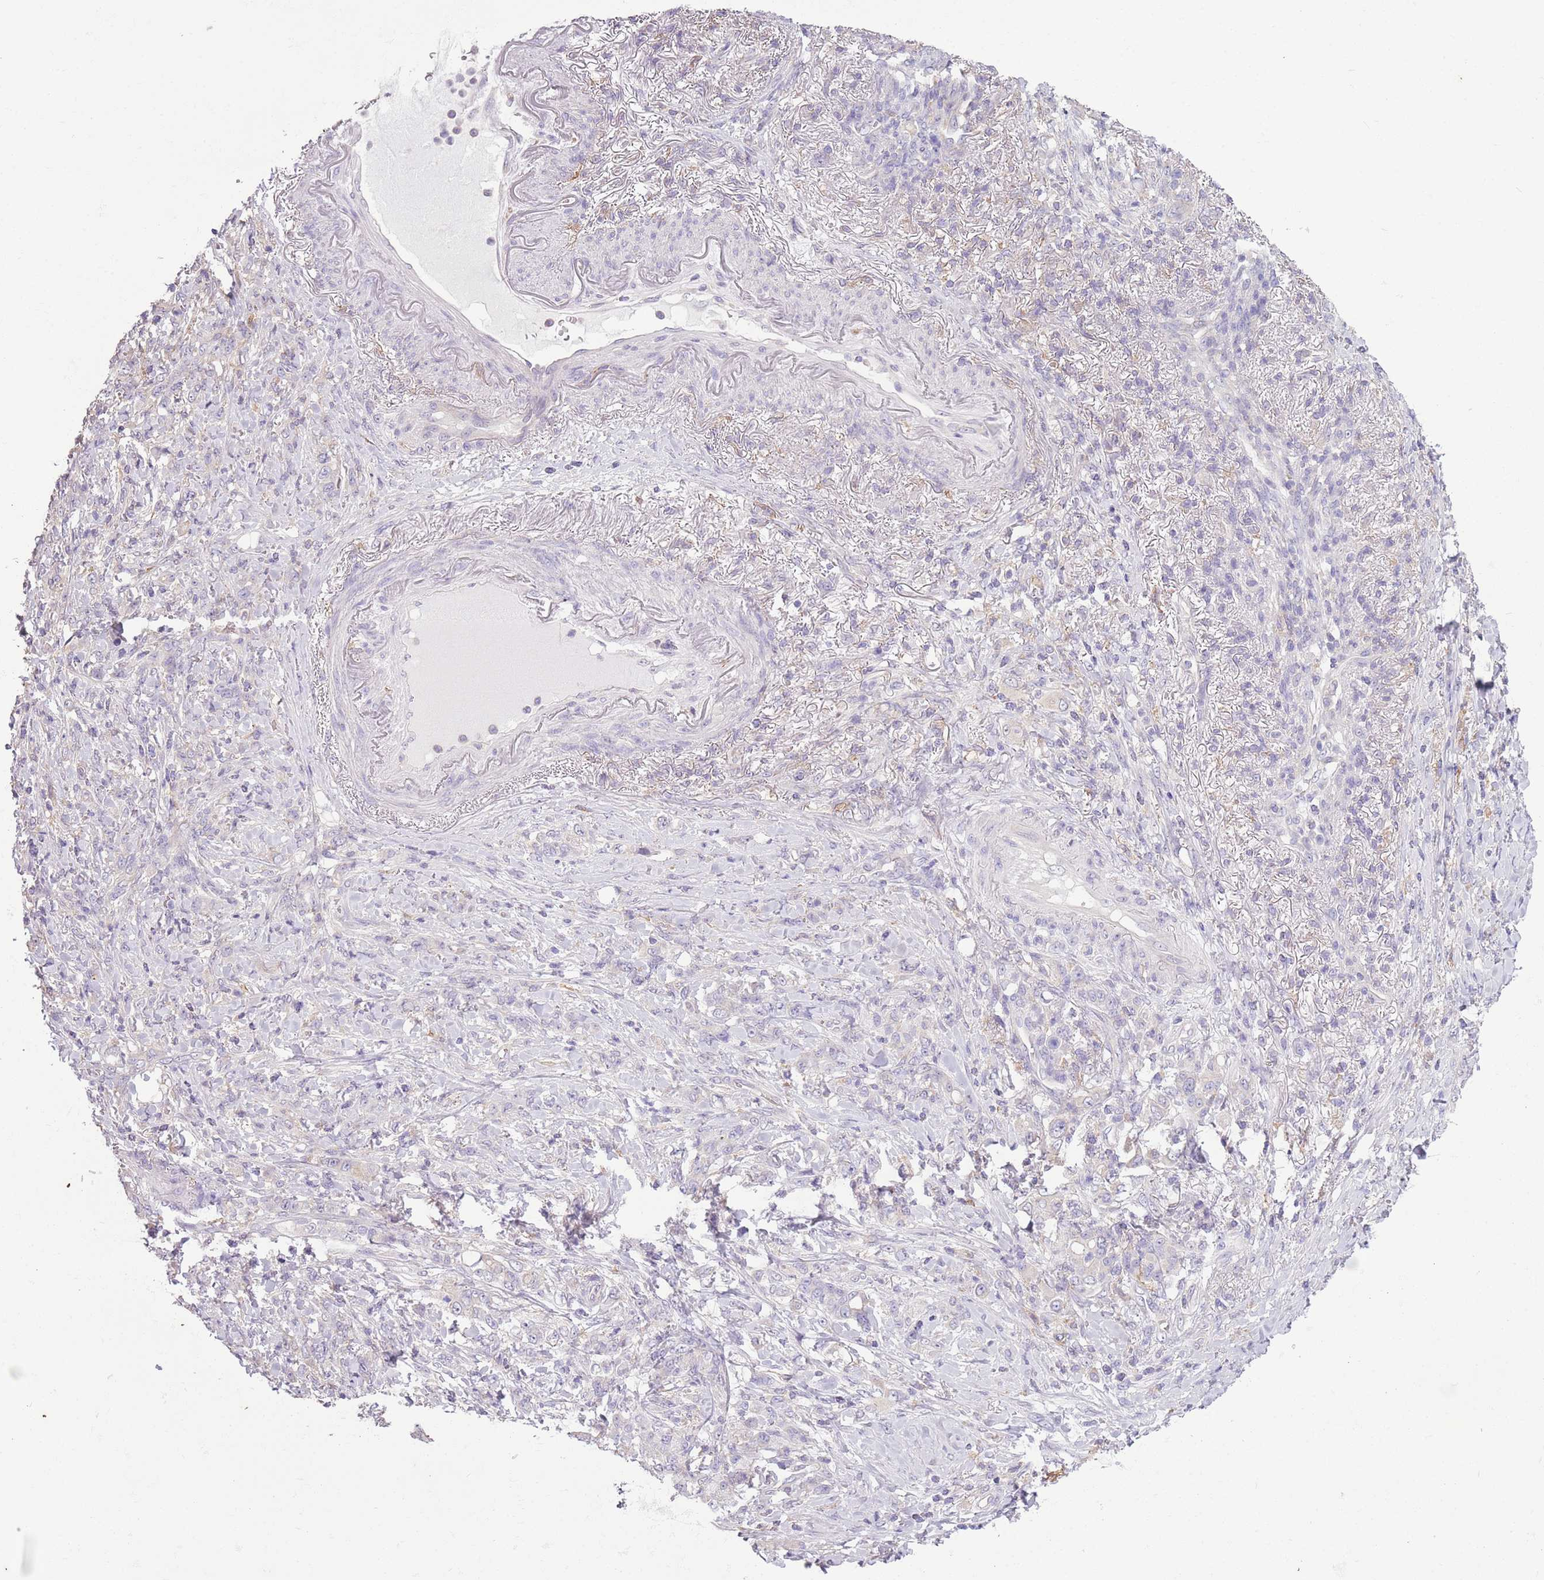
{"staining": {"intensity": "negative", "quantity": "none", "location": "none"}, "tissue": "stomach cancer", "cell_type": "Tumor cells", "image_type": "cancer", "snomed": [{"axis": "morphology", "description": "Normal tissue, NOS"}, {"axis": "morphology", "description": "Adenocarcinoma, NOS"}, {"axis": "topography", "description": "Stomach"}], "caption": "Immunohistochemical staining of adenocarcinoma (stomach) shows no significant expression in tumor cells.", "gene": "CAPN9", "patient": {"sex": "female", "age": 79}}